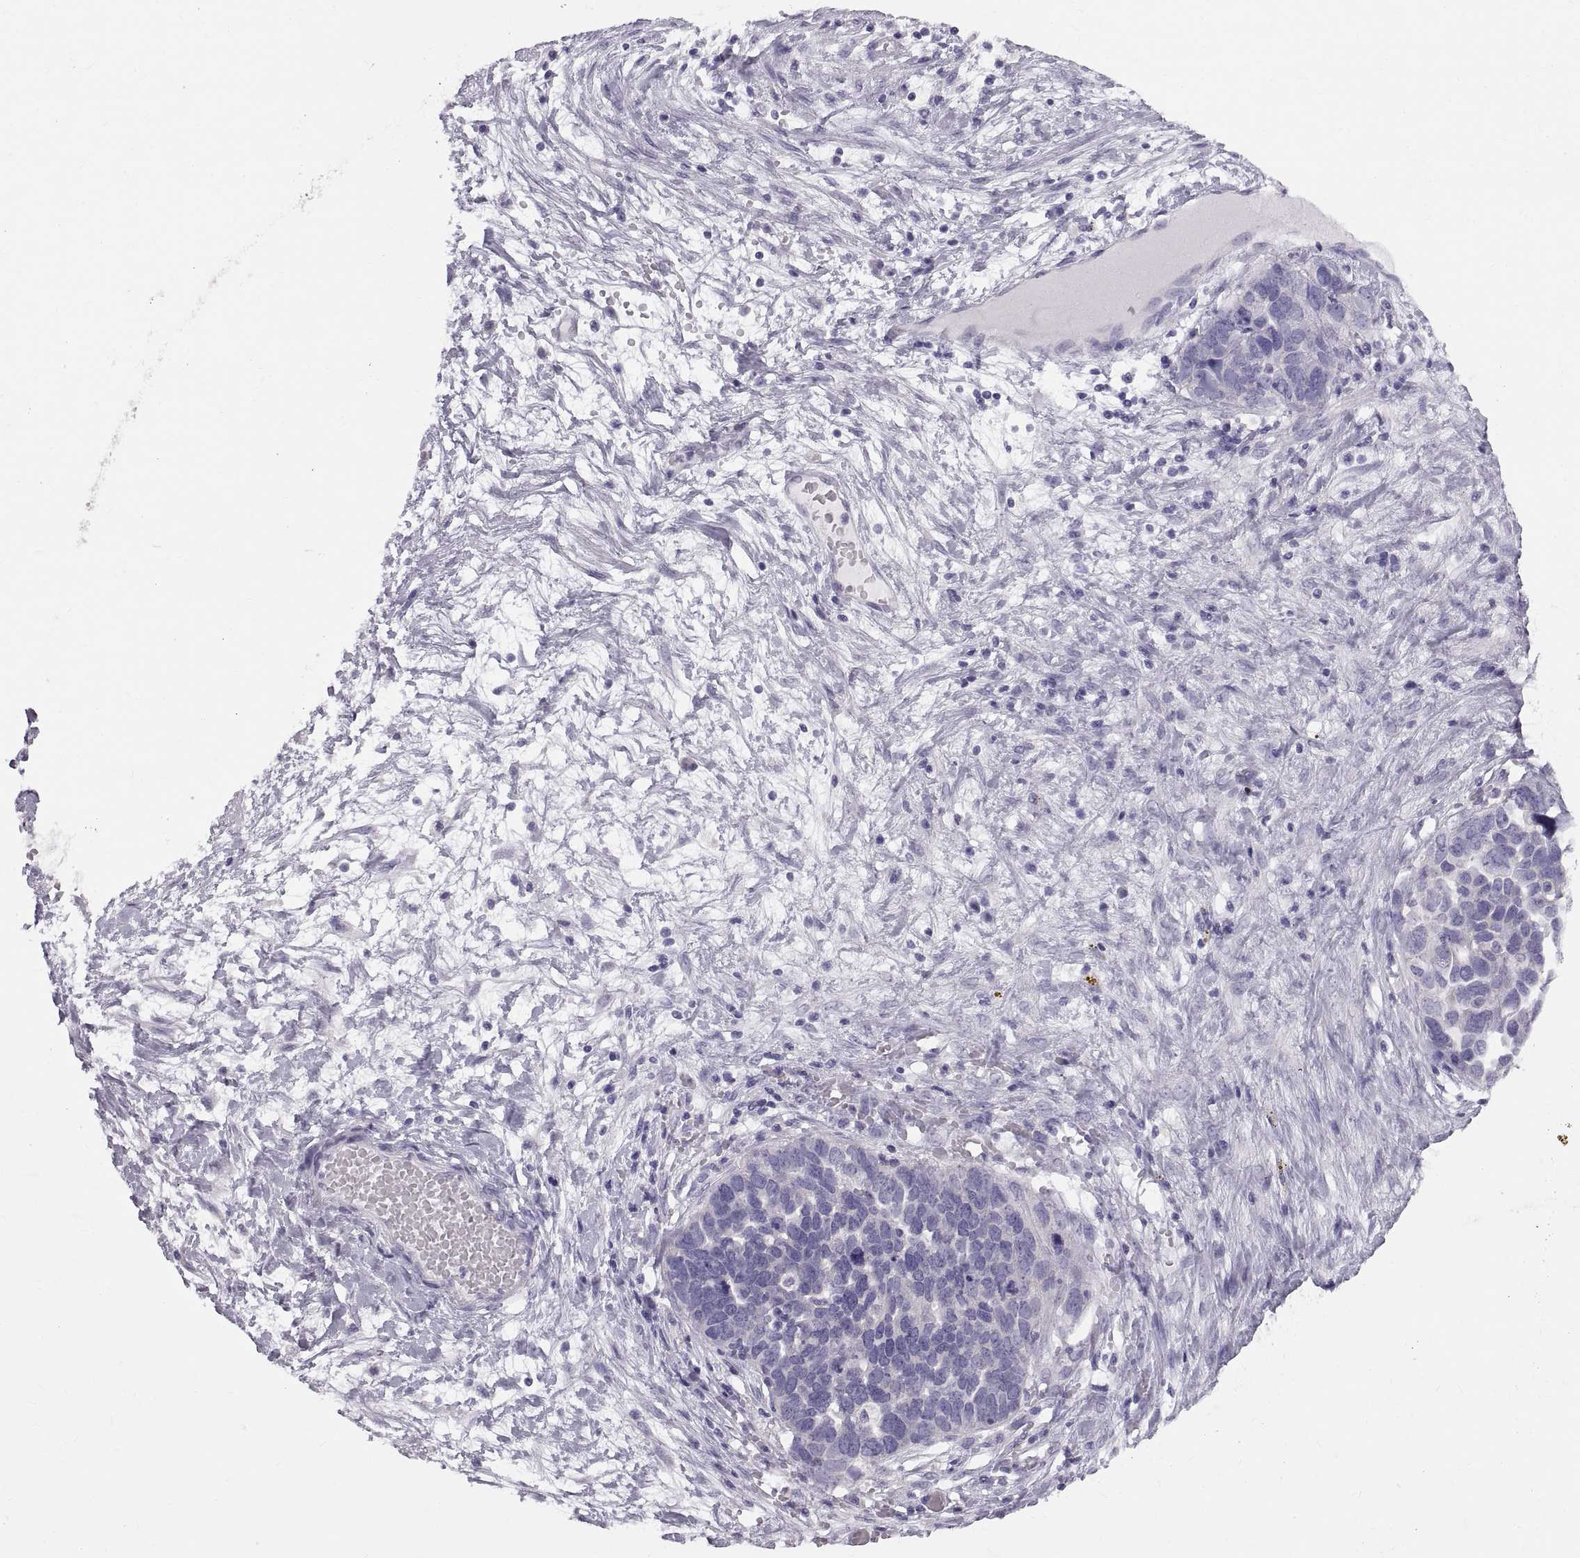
{"staining": {"intensity": "negative", "quantity": "none", "location": "none"}, "tissue": "ovarian cancer", "cell_type": "Tumor cells", "image_type": "cancer", "snomed": [{"axis": "morphology", "description": "Cystadenocarcinoma, serous, NOS"}, {"axis": "topography", "description": "Ovary"}], "caption": "The image shows no significant positivity in tumor cells of serous cystadenocarcinoma (ovarian).", "gene": "WBP2NL", "patient": {"sex": "female", "age": 54}}